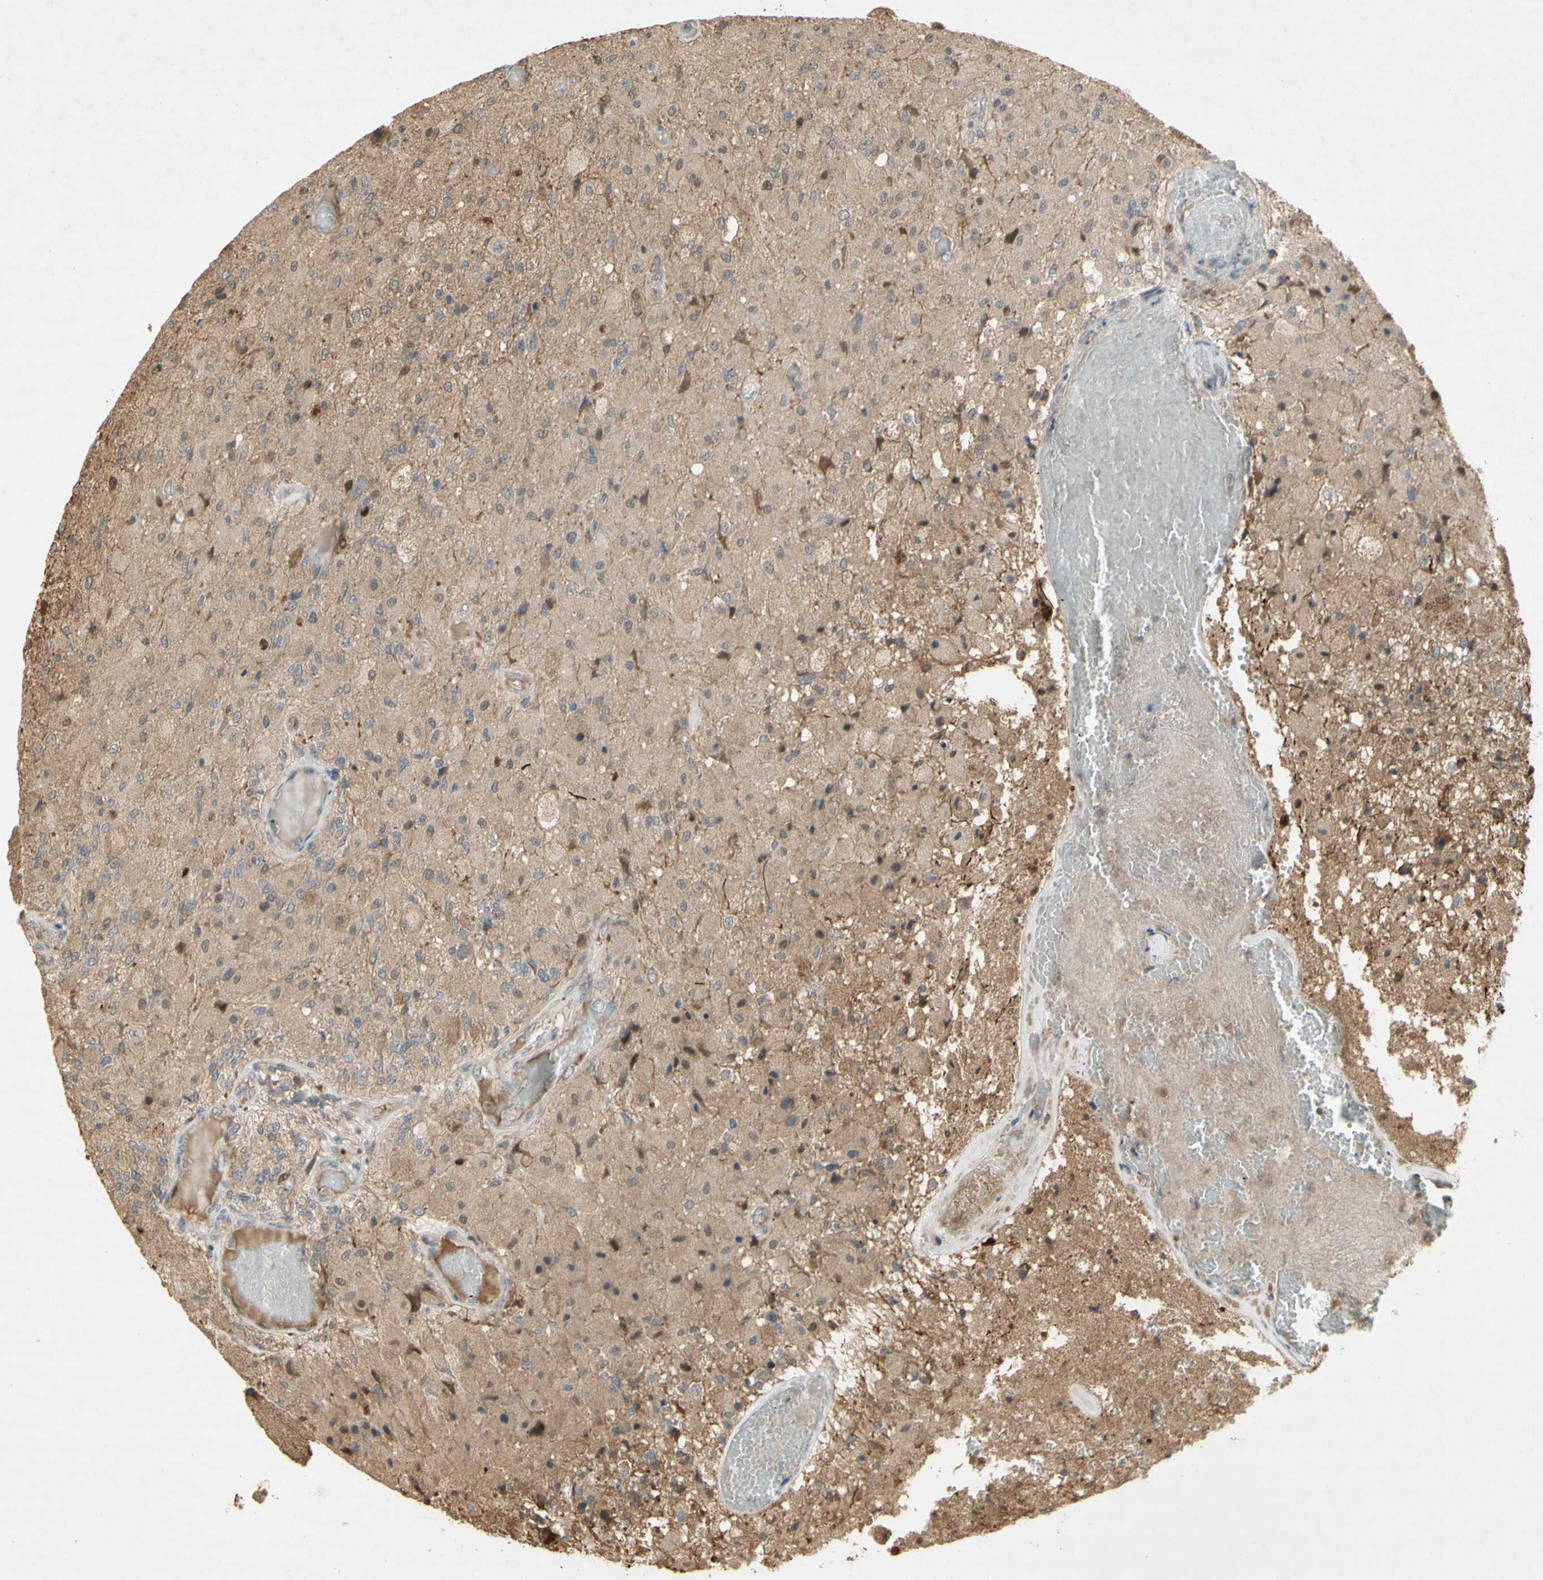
{"staining": {"intensity": "weak", "quantity": "<25%", "location": "cytoplasmic/membranous"}, "tissue": "glioma", "cell_type": "Tumor cells", "image_type": "cancer", "snomed": [{"axis": "morphology", "description": "Normal tissue, NOS"}, {"axis": "morphology", "description": "Glioma, malignant, High grade"}, {"axis": "topography", "description": "Cerebral cortex"}], "caption": "The photomicrograph shows no staining of tumor cells in glioma. (DAB immunohistochemistry (IHC) visualized using brightfield microscopy, high magnification).", "gene": "NRG4", "patient": {"sex": "male", "age": 77}}